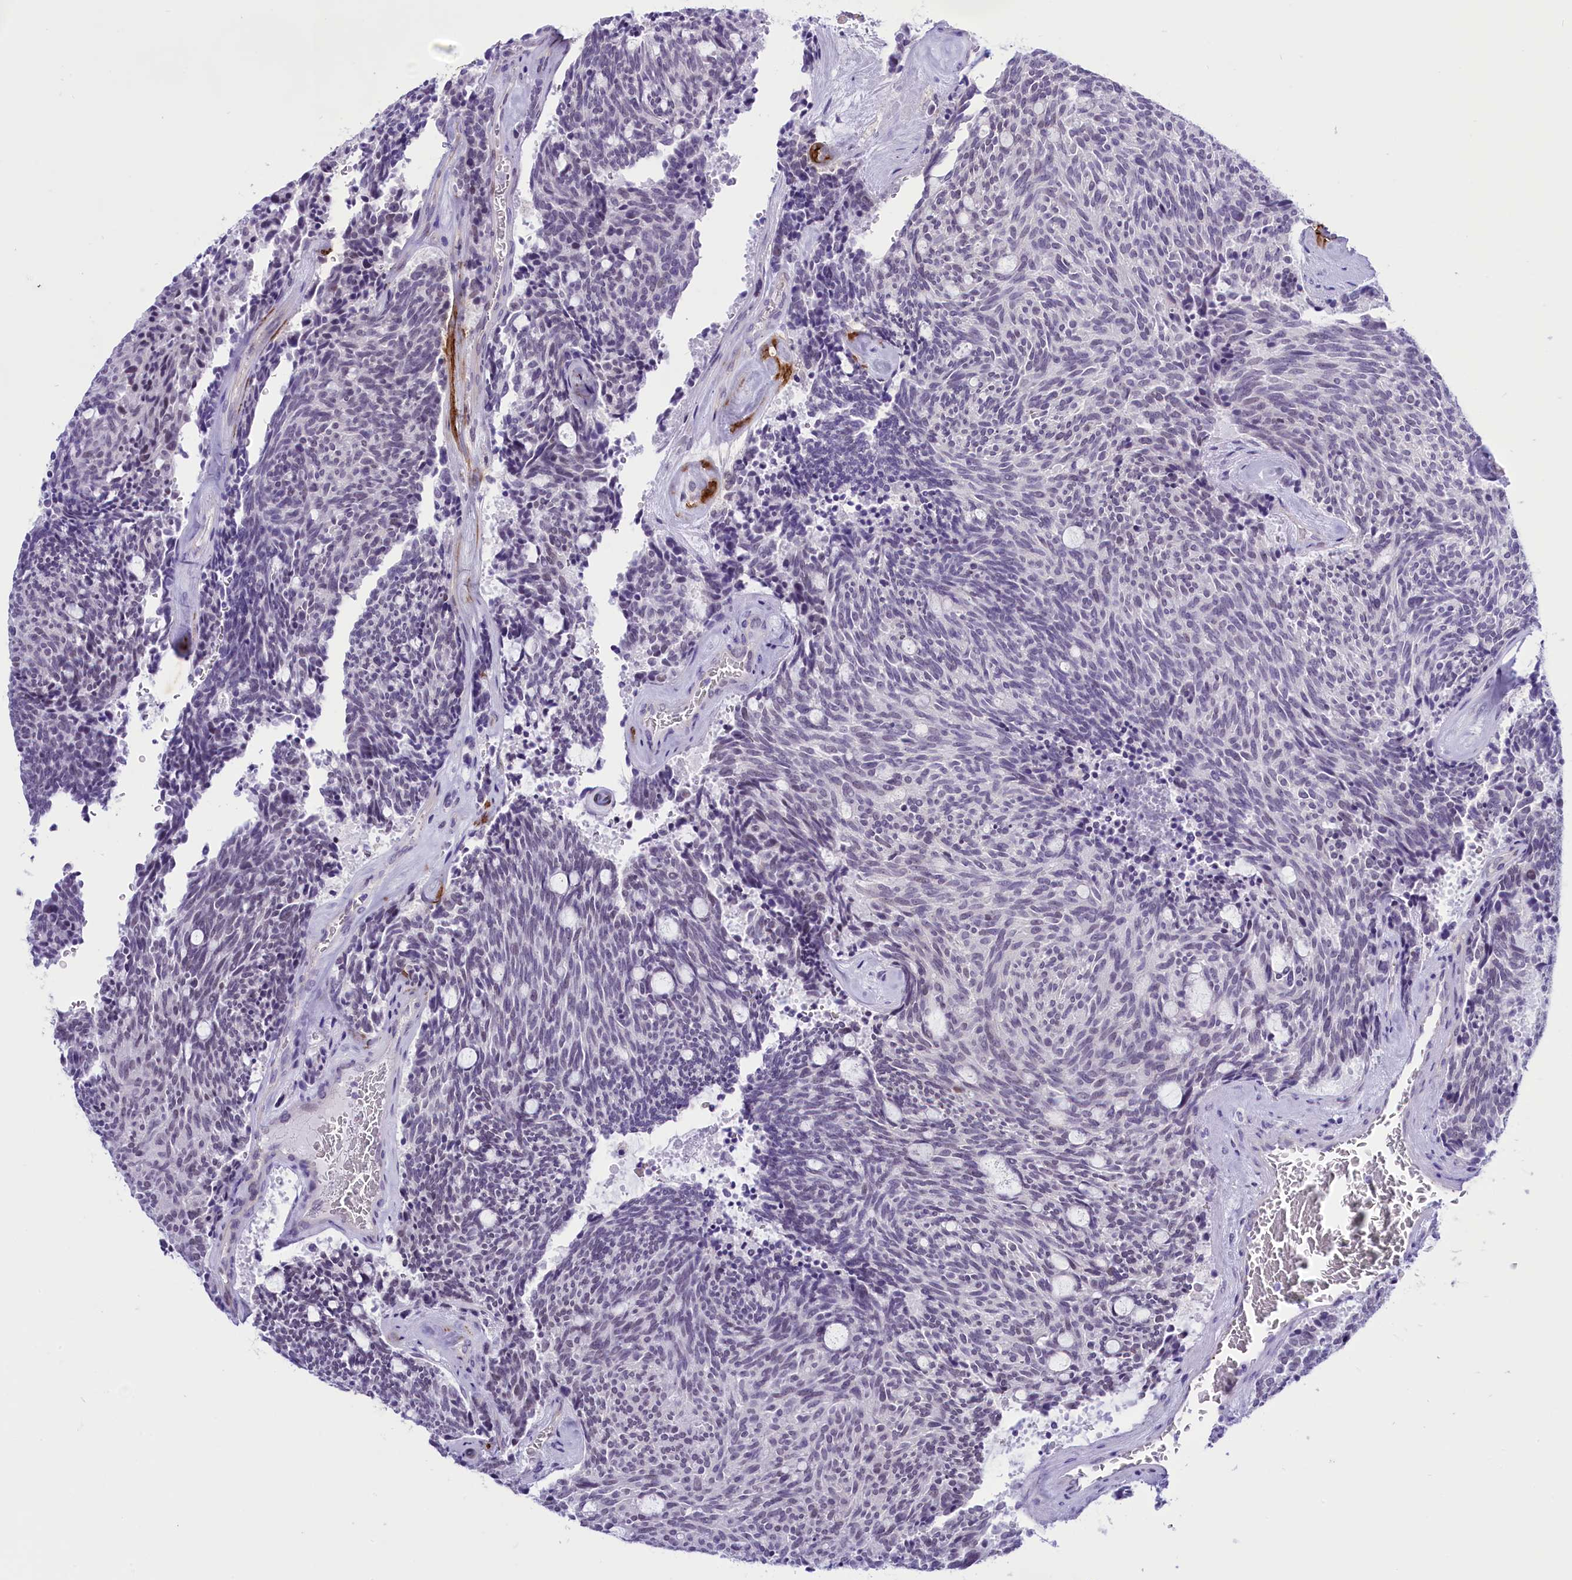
{"staining": {"intensity": "negative", "quantity": "none", "location": "none"}, "tissue": "carcinoid", "cell_type": "Tumor cells", "image_type": "cancer", "snomed": [{"axis": "morphology", "description": "Carcinoid, malignant, NOS"}, {"axis": "topography", "description": "Pancreas"}], "caption": "The micrograph exhibits no significant staining in tumor cells of malignant carcinoid. (IHC, brightfield microscopy, high magnification).", "gene": "RPS6KB1", "patient": {"sex": "female", "age": 54}}